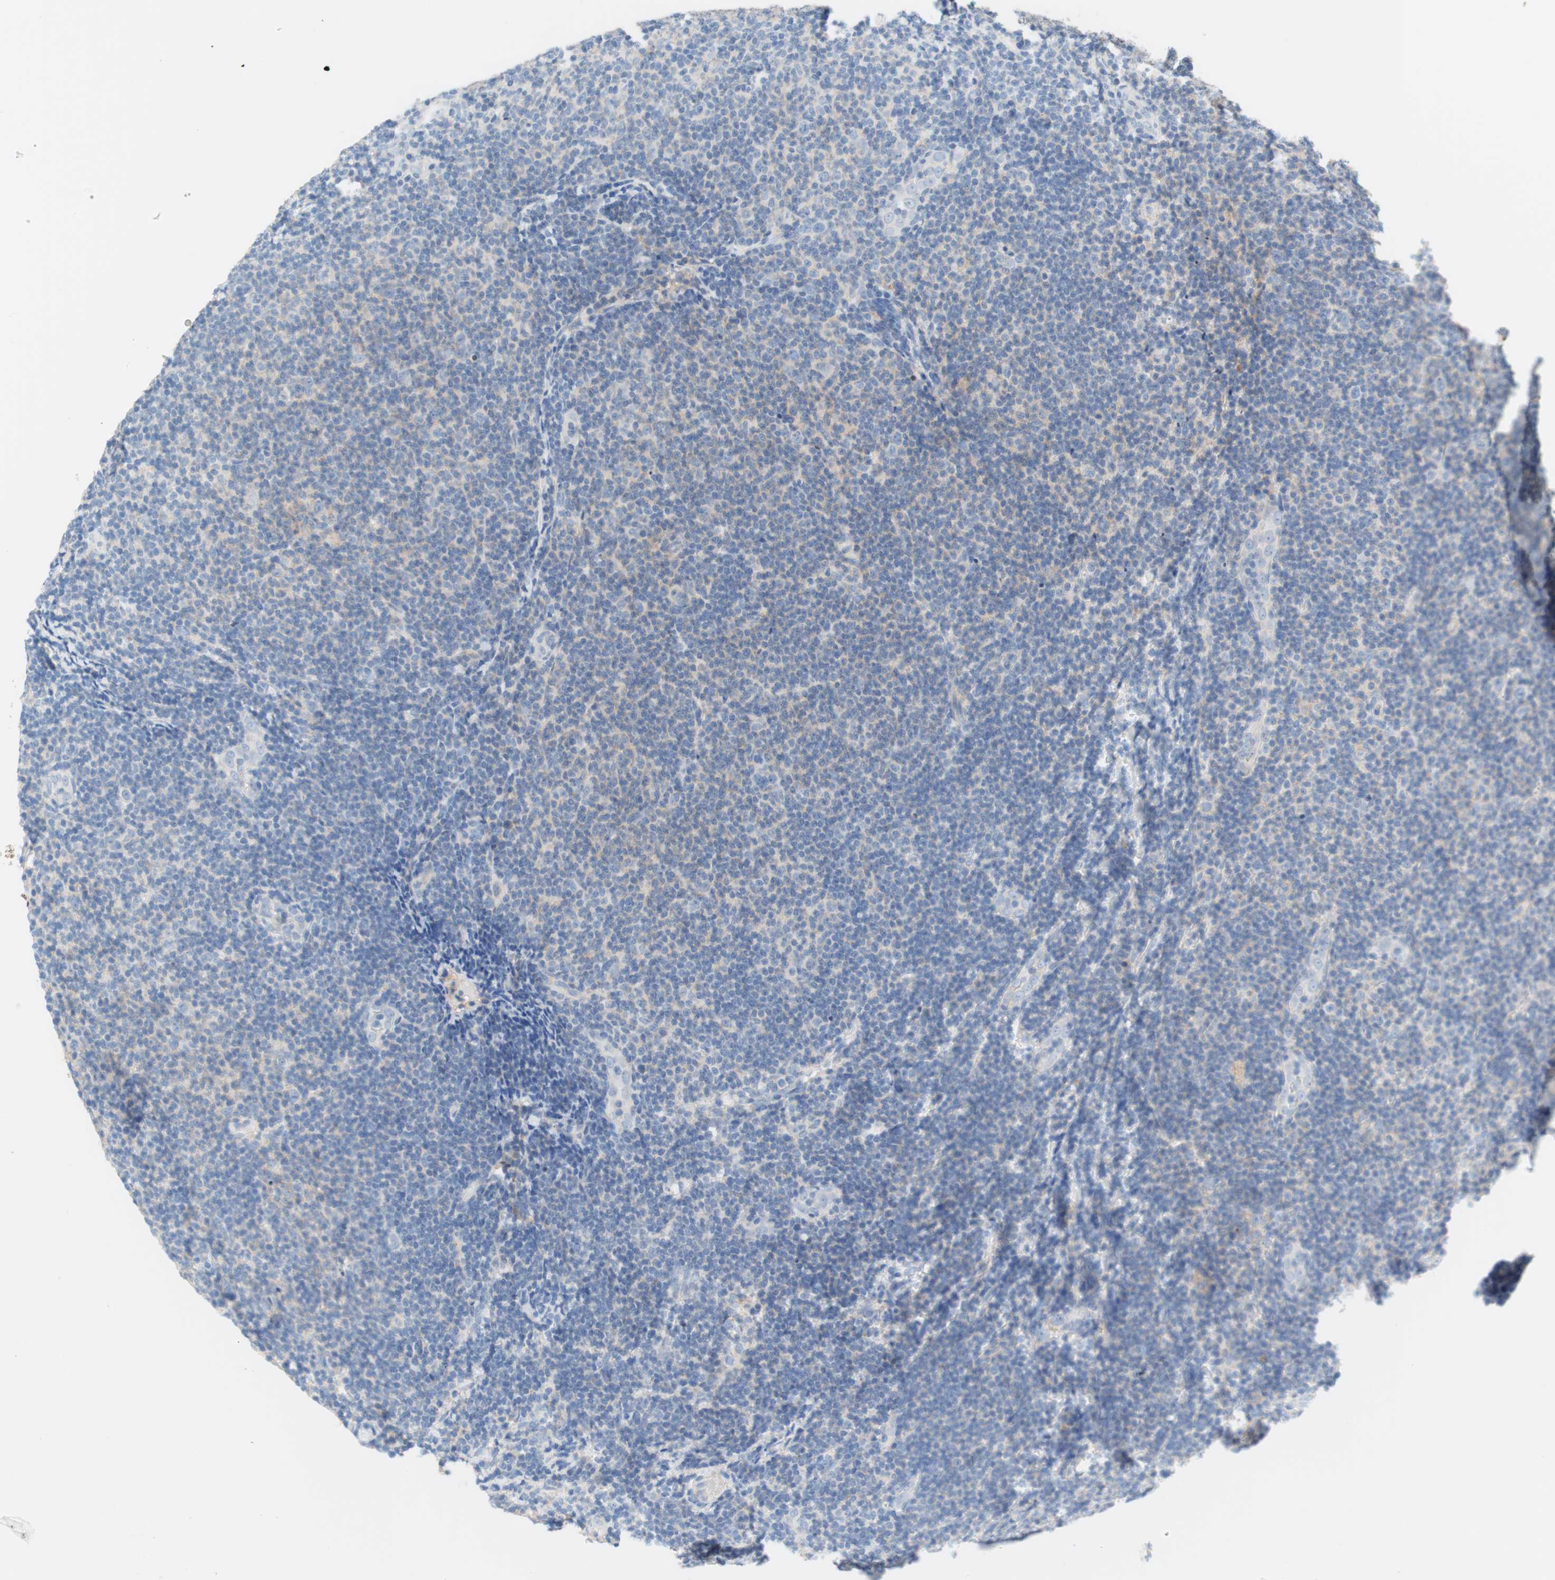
{"staining": {"intensity": "negative", "quantity": "none", "location": "none"}, "tissue": "lymphoma", "cell_type": "Tumor cells", "image_type": "cancer", "snomed": [{"axis": "morphology", "description": "Malignant lymphoma, non-Hodgkin's type, Low grade"}, {"axis": "topography", "description": "Lymph node"}], "caption": "Image shows no protein expression in tumor cells of lymphoma tissue.", "gene": "RBP4", "patient": {"sex": "male", "age": 83}}